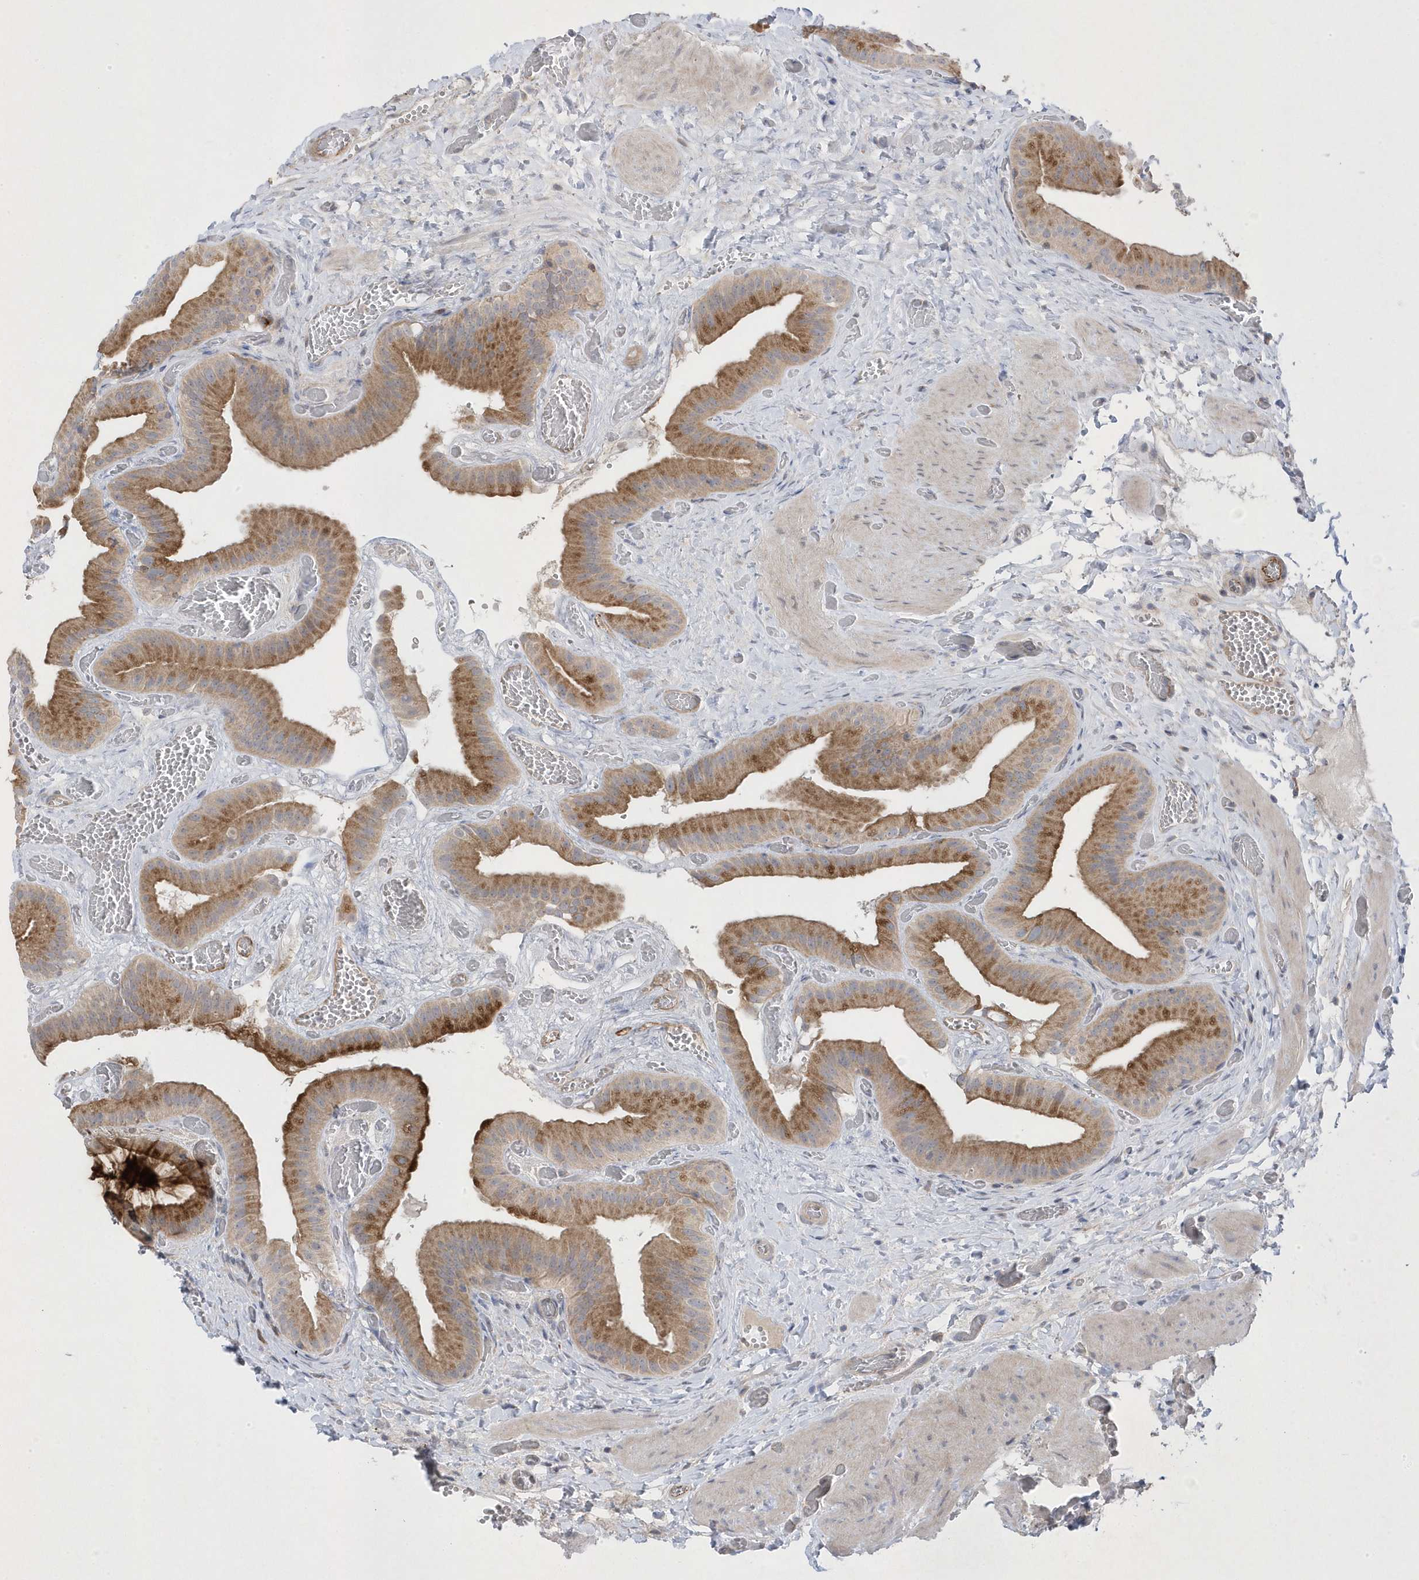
{"staining": {"intensity": "moderate", "quantity": ">75%", "location": "cytoplasmic/membranous"}, "tissue": "gallbladder", "cell_type": "Glandular cells", "image_type": "normal", "snomed": [{"axis": "morphology", "description": "Normal tissue, NOS"}, {"axis": "topography", "description": "Gallbladder"}], "caption": "Immunohistochemistry (IHC) histopathology image of benign gallbladder: human gallbladder stained using immunohistochemistry demonstrates medium levels of moderate protein expression localized specifically in the cytoplasmic/membranous of glandular cells, appearing as a cytoplasmic/membranous brown color.", "gene": "ANAPC1", "patient": {"sex": "female", "age": 64}}